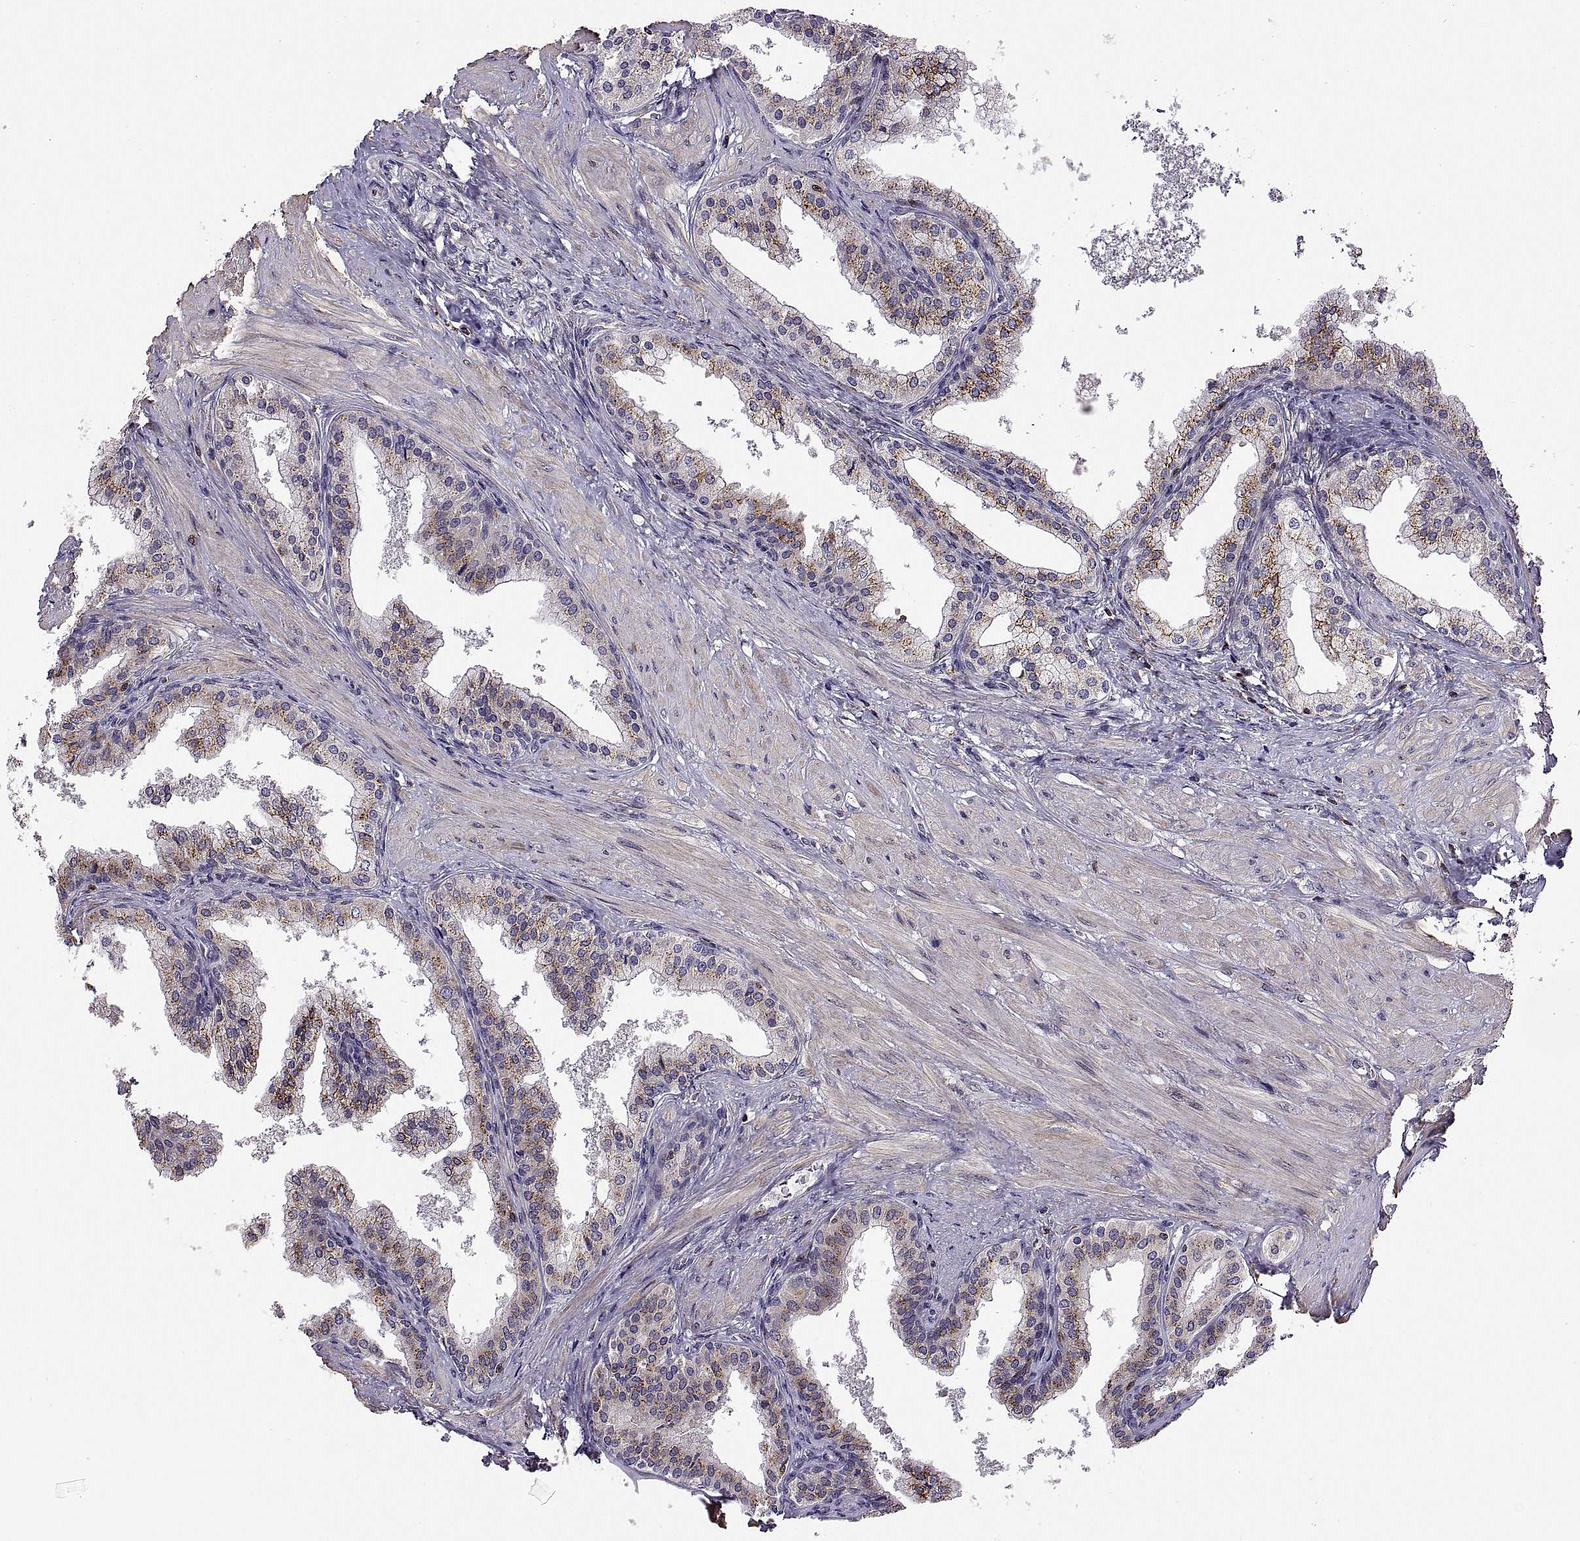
{"staining": {"intensity": "strong", "quantity": "25%-75%", "location": "cytoplasmic/membranous"}, "tissue": "prostate cancer", "cell_type": "Tumor cells", "image_type": "cancer", "snomed": [{"axis": "morphology", "description": "Adenocarcinoma, Low grade"}, {"axis": "topography", "description": "Prostate"}], "caption": "An IHC histopathology image of neoplastic tissue is shown. Protein staining in brown highlights strong cytoplasmic/membranous positivity in prostate adenocarcinoma (low-grade) within tumor cells.", "gene": "ACAP1", "patient": {"sex": "male", "age": 56}}